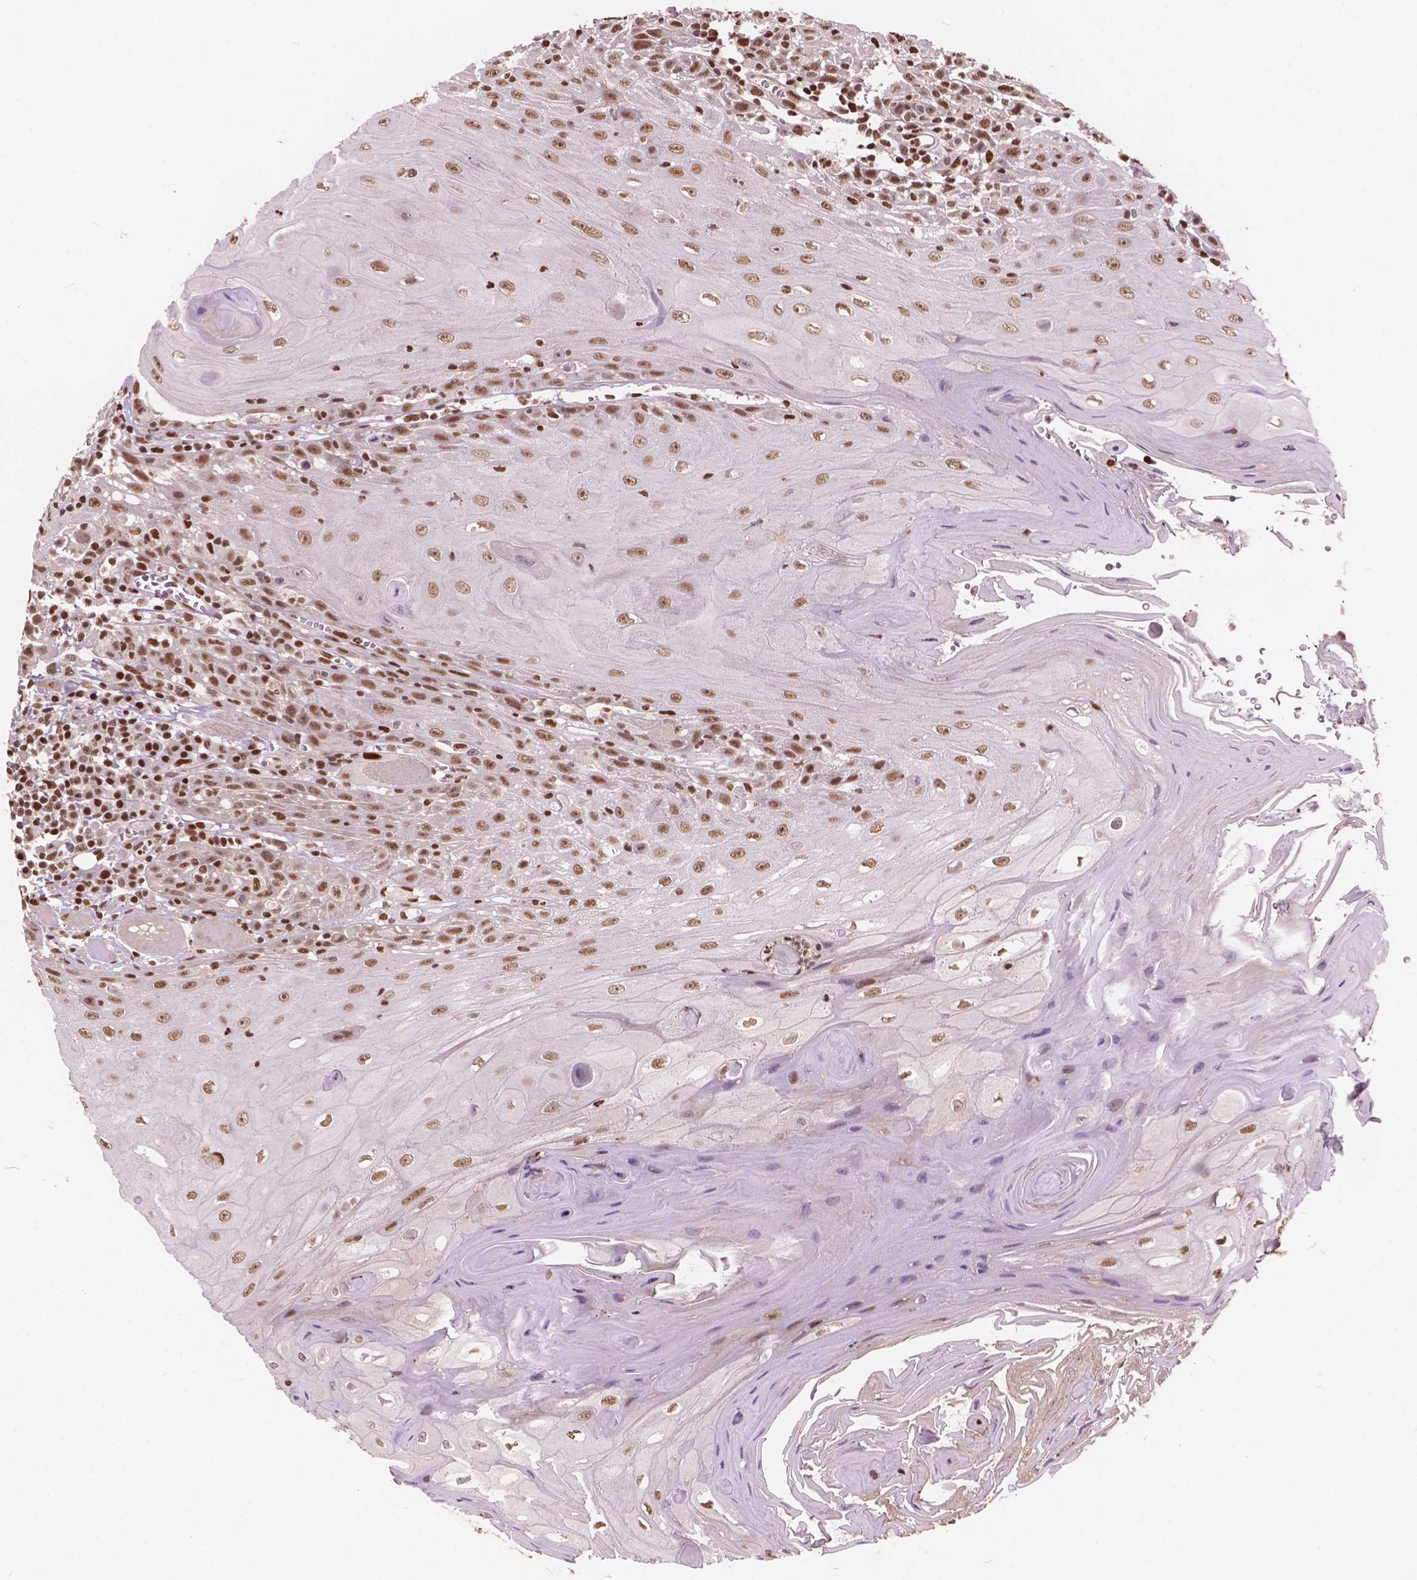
{"staining": {"intensity": "moderate", "quantity": ">75%", "location": "nuclear"}, "tissue": "head and neck cancer", "cell_type": "Tumor cells", "image_type": "cancer", "snomed": [{"axis": "morphology", "description": "Normal tissue, NOS"}, {"axis": "morphology", "description": "Squamous cell carcinoma, NOS"}, {"axis": "topography", "description": "Oral tissue"}, {"axis": "topography", "description": "Head-Neck"}], "caption": "This is an image of immunohistochemistry staining of squamous cell carcinoma (head and neck), which shows moderate positivity in the nuclear of tumor cells.", "gene": "ANP32B", "patient": {"sex": "male", "age": 52}}